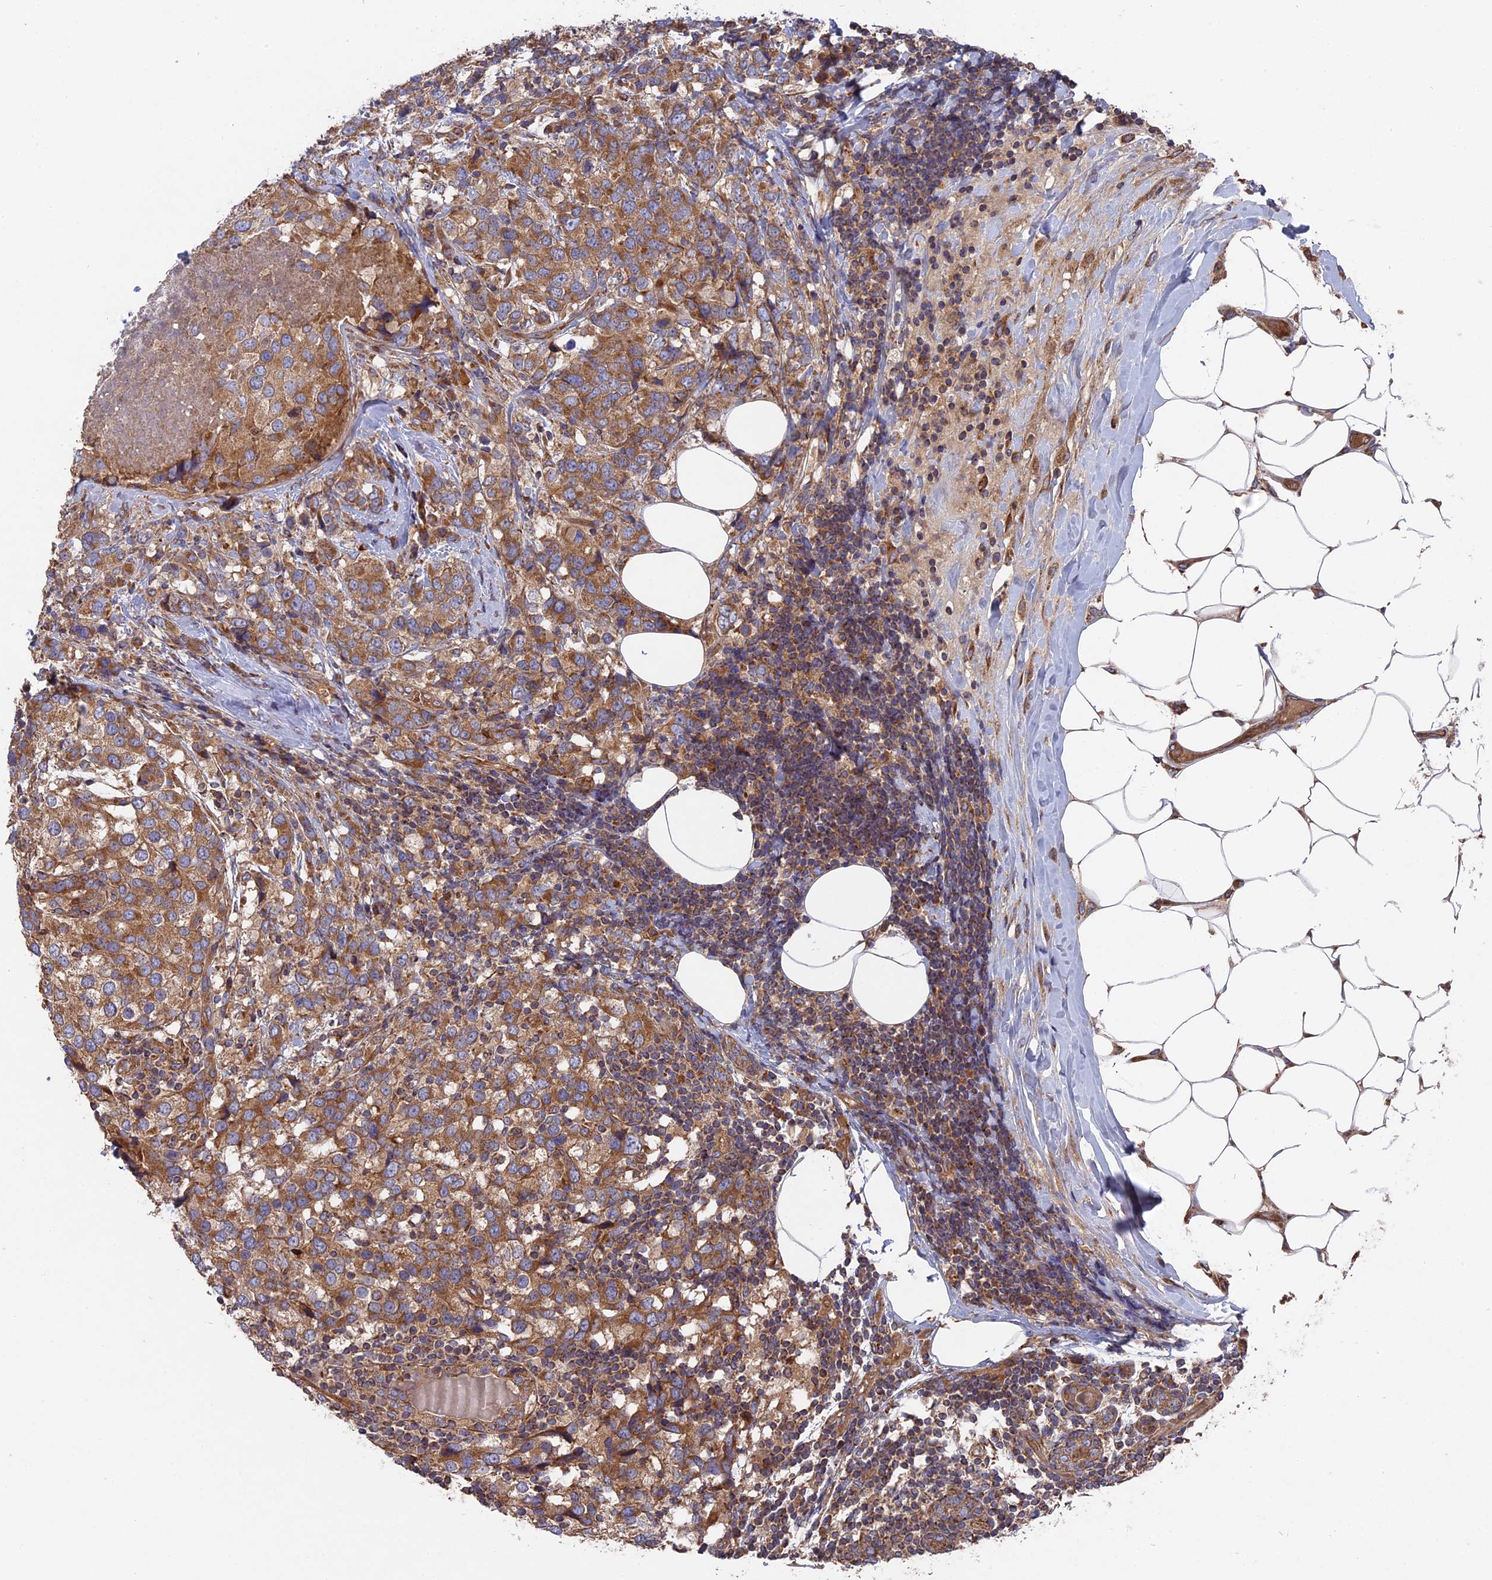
{"staining": {"intensity": "moderate", "quantity": ">75%", "location": "cytoplasmic/membranous"}, "tissue": "breast cancer", "cell_type": "Tumor cells", "image_type": "cancer", "snomed": [{"axis": "morphology", "description": "Lobular carcinoma"}, {"axis": "topography", "description": "Breast"}], "caption": "Breast cancer (lobular carcinoma) stained for a protein displays moderate cytoplasmic/membranous positivity in tumor cells. Using DAB (brown) and hematoxylin (blue) stains, captured at high magnification using brightfield microscopy.", "gene": "TELO2", "patient": {"sex": "female", "age": 59}}